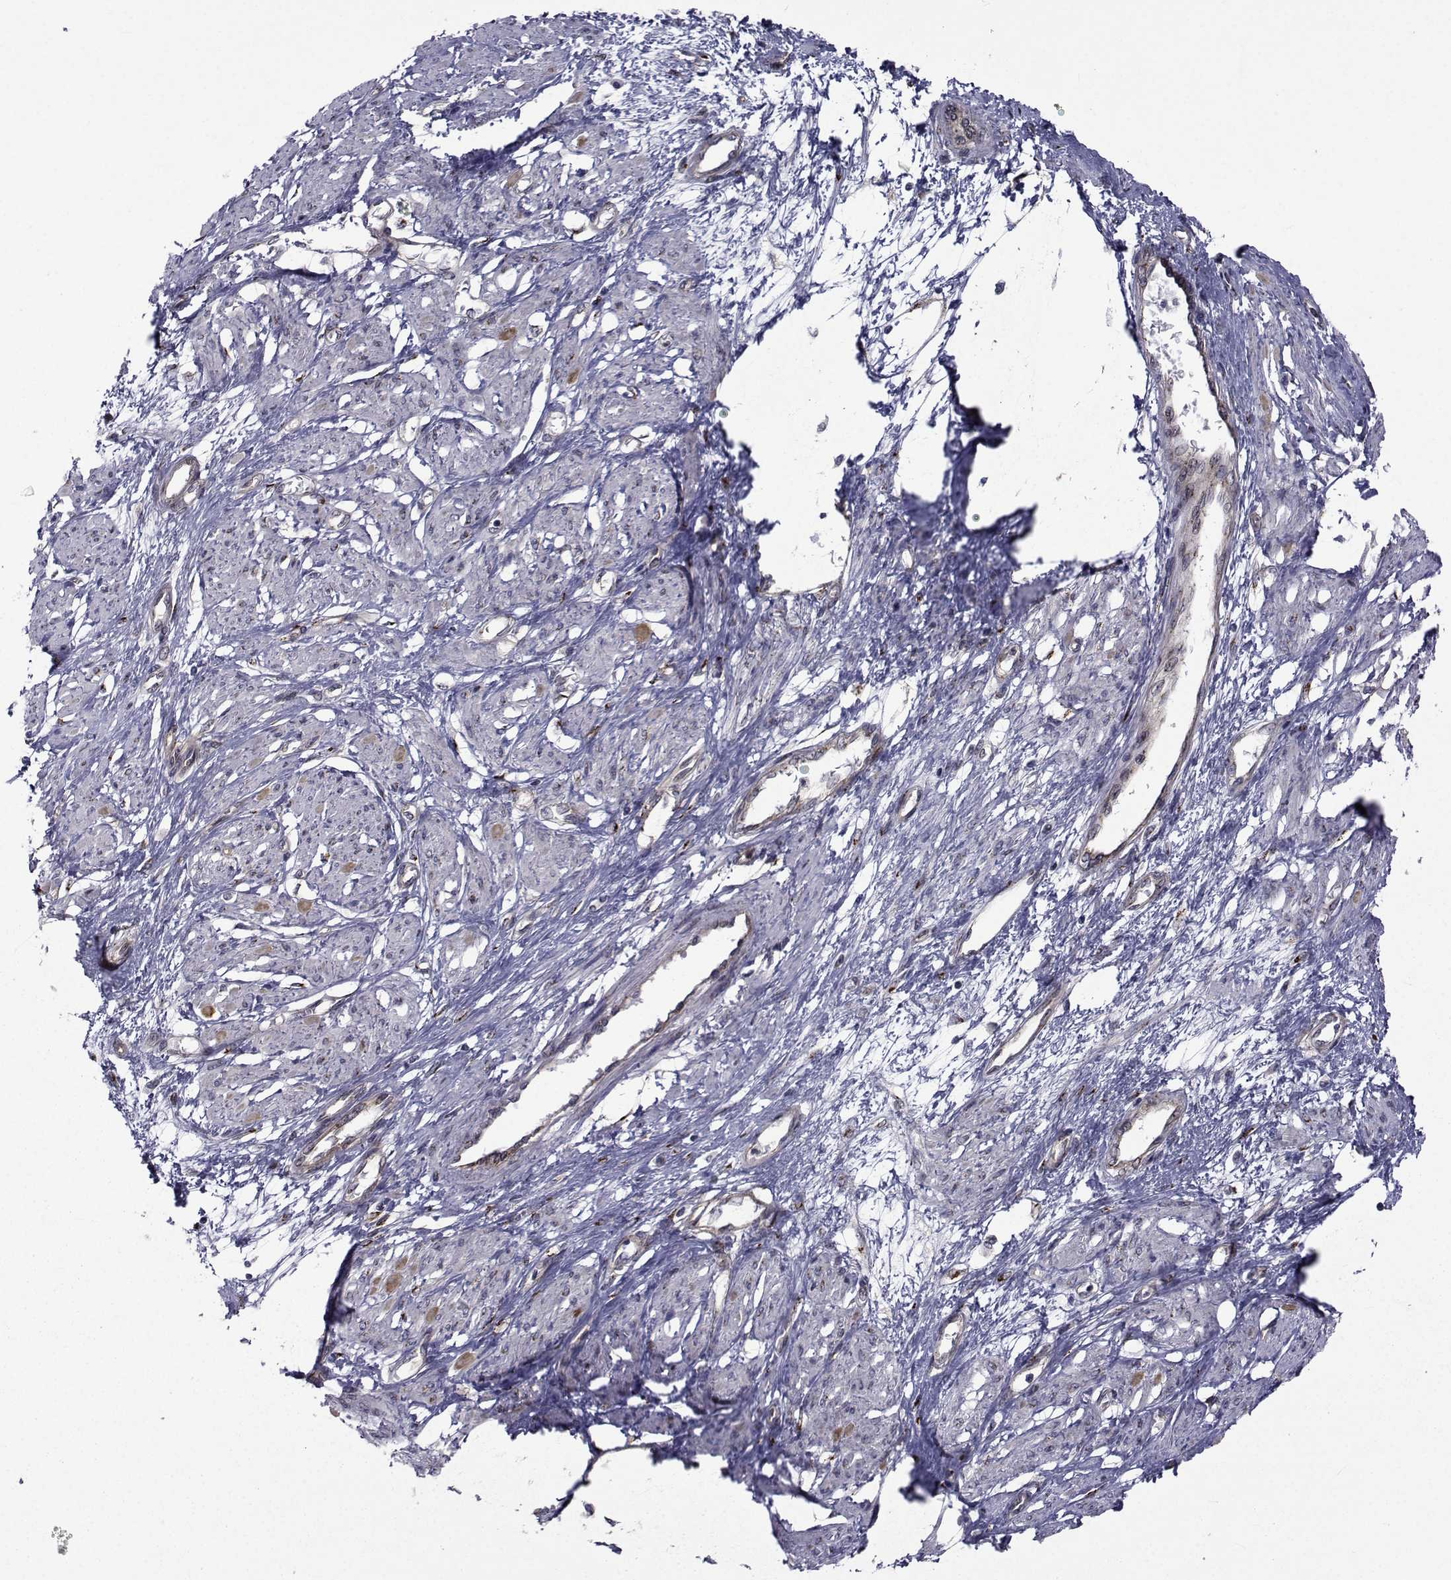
{"staining": {"intensity": "negative", "quantity": "none", "location": "none"}, "tissue": "smooth muscle", "cell_type": "Smooth muscle cells", "image_type": "normal", "snomed": [{"axis": "morphology", "description": "Normal tissue, NOS"}, {"axis": "topography", "description": "Smooth muscle"}, {"axis": "topography", "description": "Uterus"}], "caption": "Protein analysis of benign smooth muscle demonstrates no significant staining in smooth muscle cells. (Stains: DAB (3,3'-diaminobenzidine) IHC with hematoxylin counter stain, Microscopy: brightfield microscopy at high magnification).", "gene": "ATP6V1C2", "patient": {"sex": "female", "age": 39}}